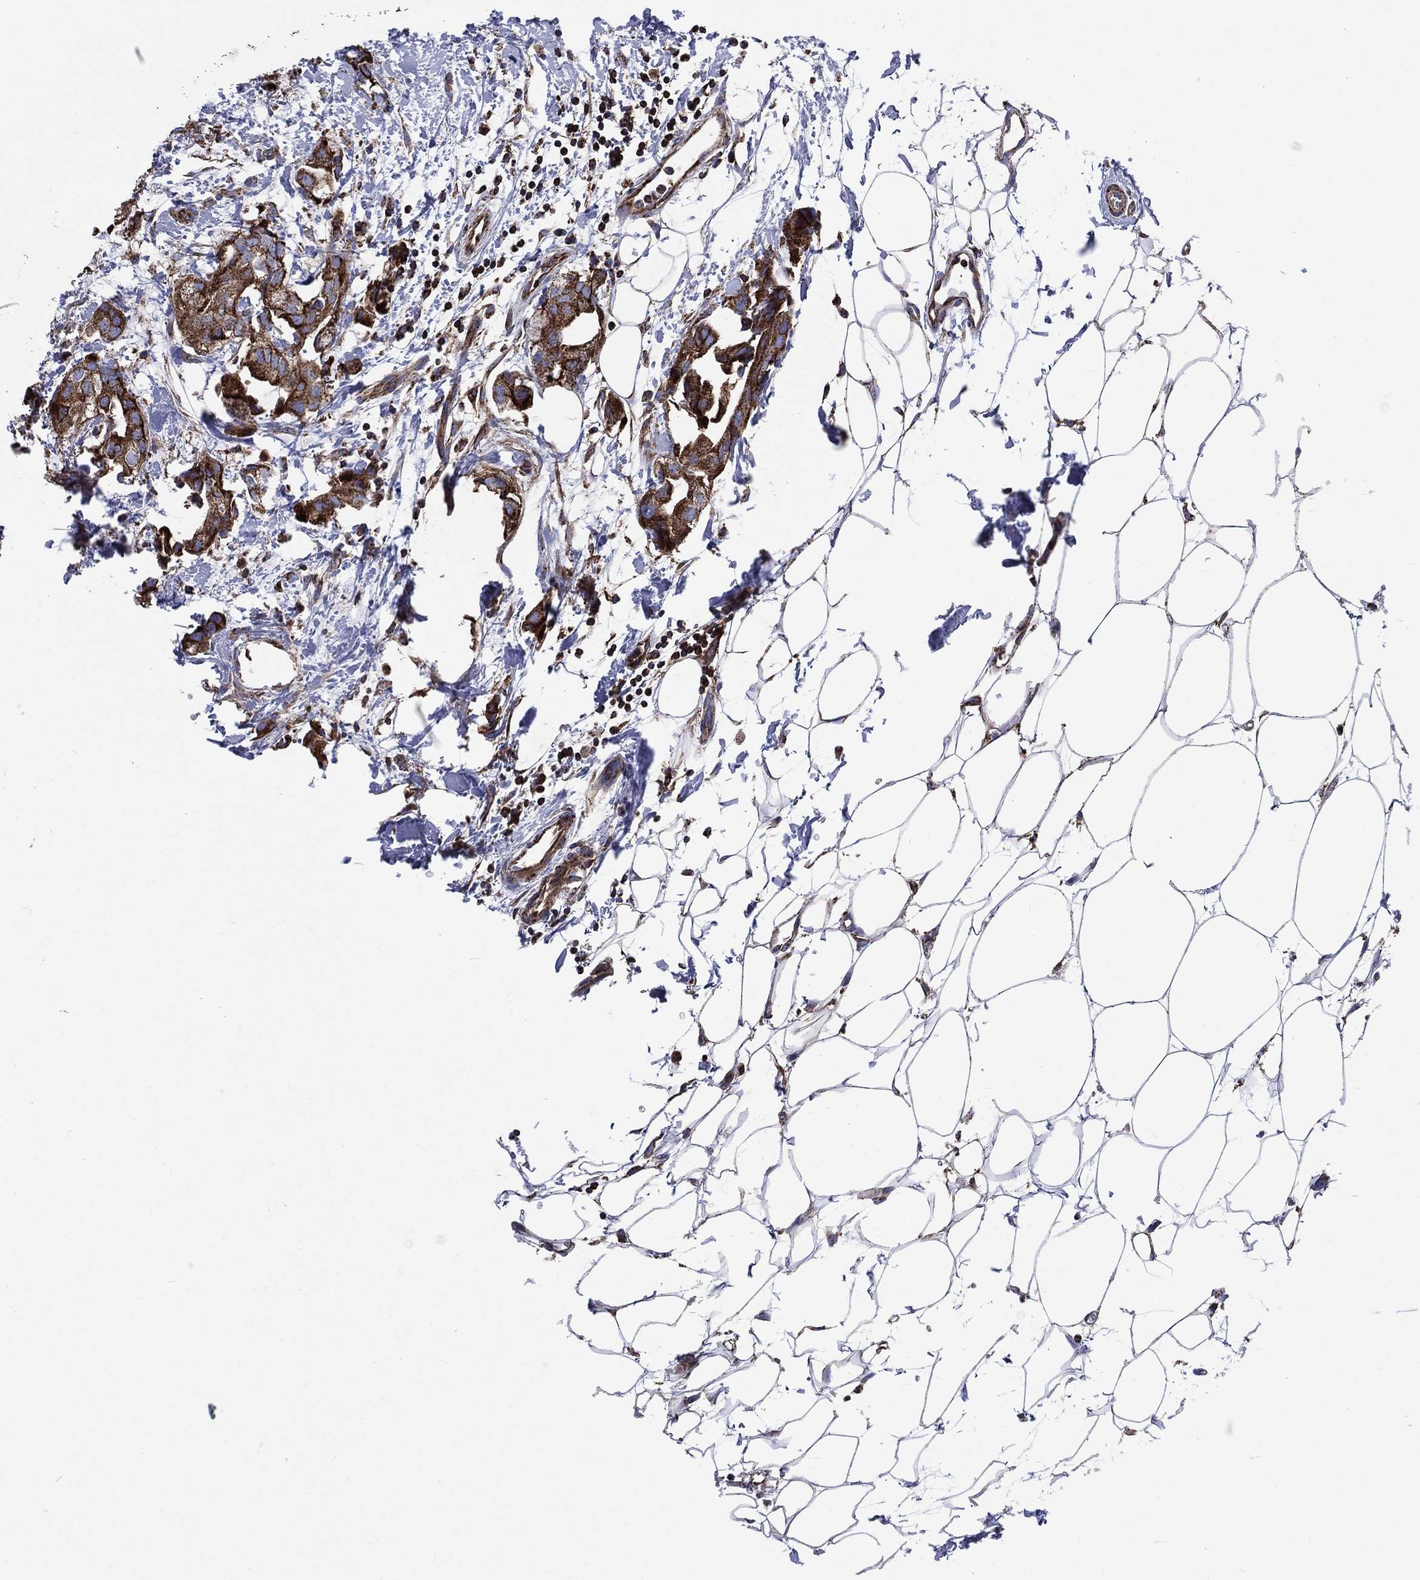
{"staining": {"intensity": "strong", "quantity": ">75%", "location": "cytoplasmic/membranous"}, "tissue": "breast cancer", "cell_type": "Tumor cells", "image_type": "cancer", "snomed": [{"axis": "morphology", "description": "Normal tissue, NOS"}, {"axis": "morphology", "description": "Duct carcinoma"}, {"axis": "topography", "description": "Breast"}], "caption": "Immunohistochemical staining of breast invasive ductal carcinoma displays high levels of strong cytoplasmic/membranous staining in approximately >75% of tumor cells.", "gene": "ANKRD37", "patient": {"sex": "female", "age": 40}}